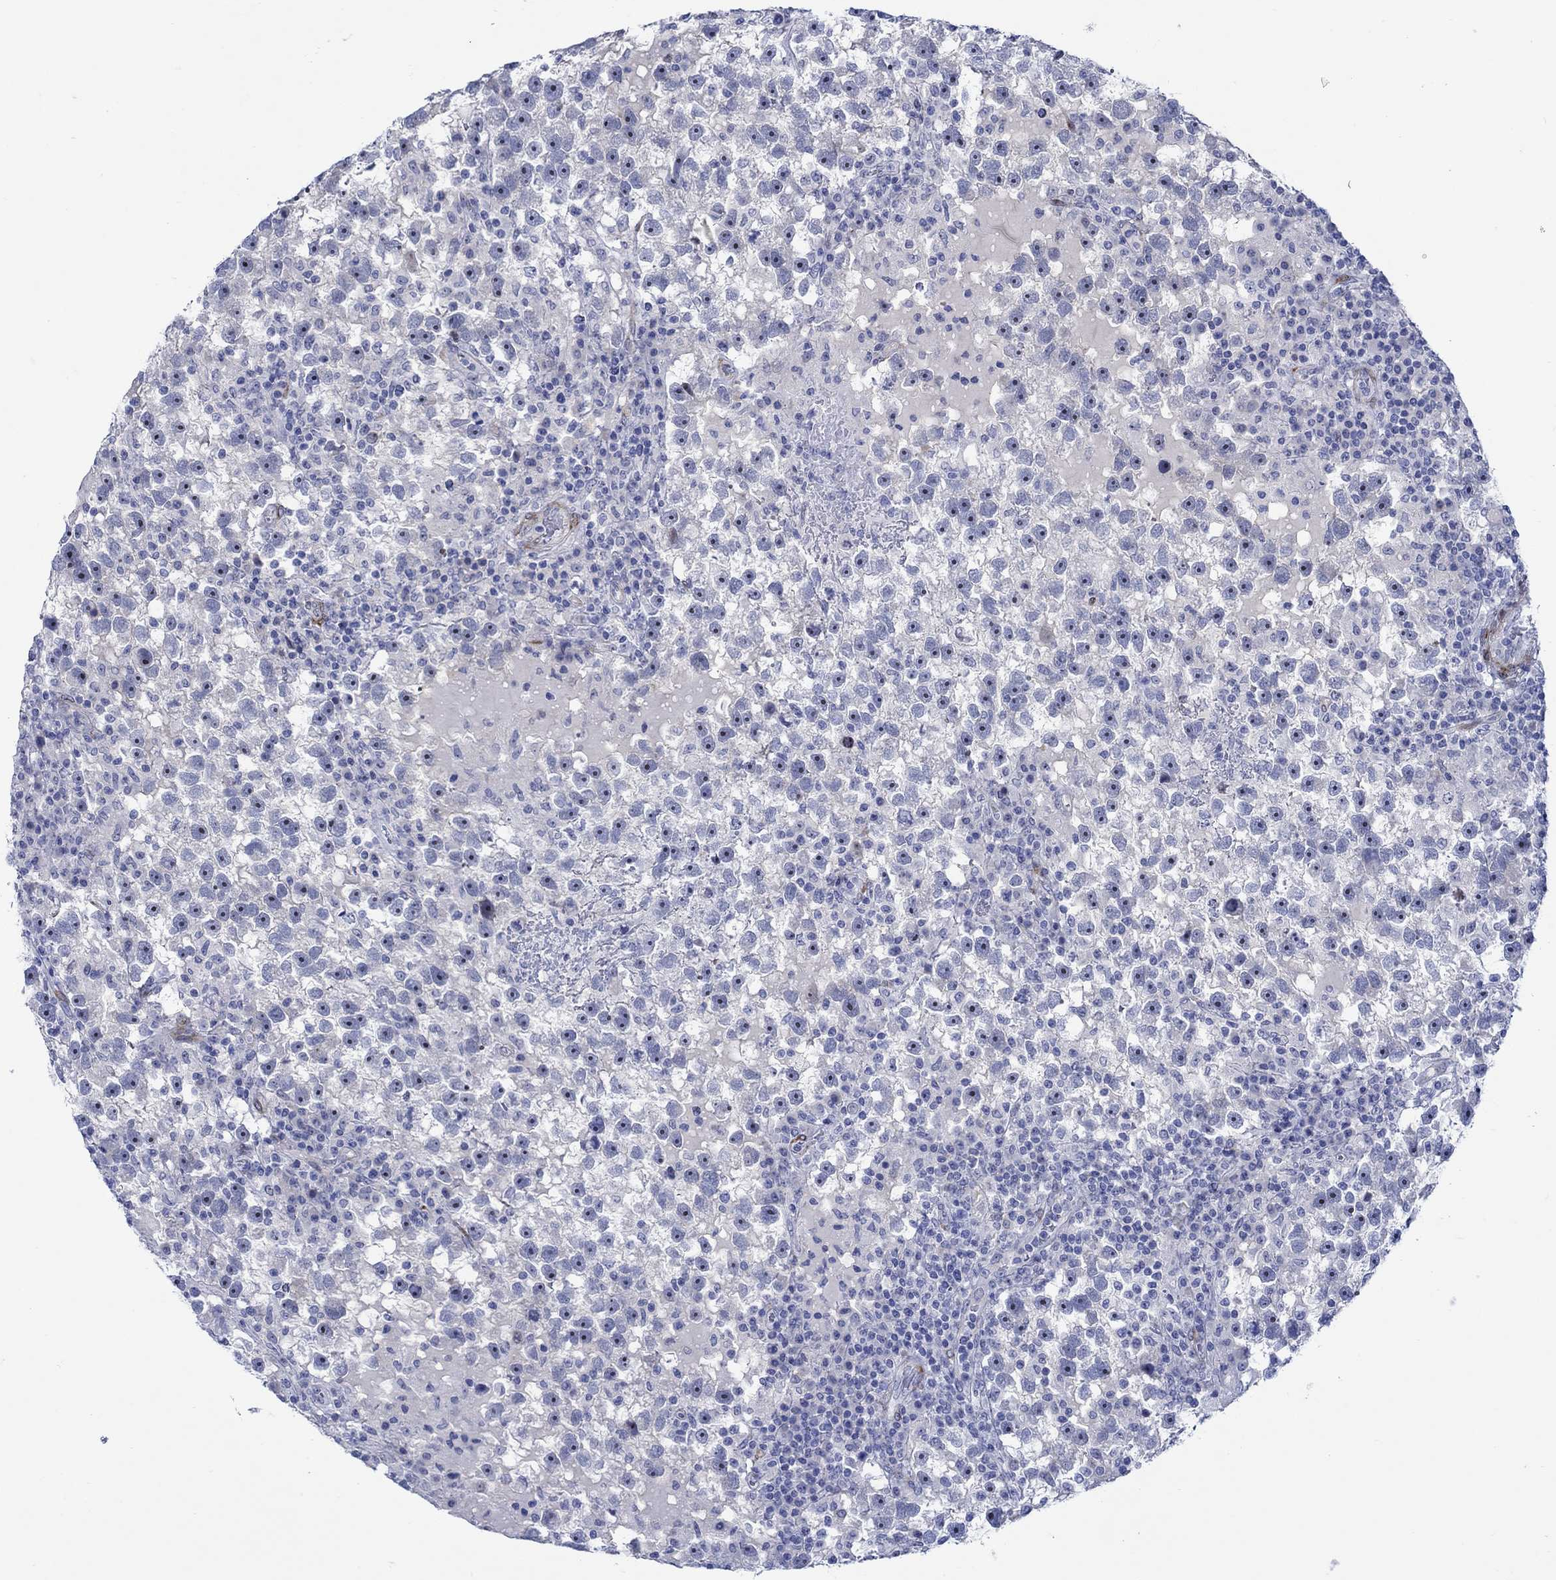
{"staining": {"intensity": "negative", "quantity": "none", "location": "none"}, "tissue": "testis cancer", "cell_type": "Tumor cells", "image_type": "cancer", "snomed": [{"axis": "morphology", "description": "Seminoma, NOS"}, {"axis": "topography", "description": "Testis"}], "caption": "Testis cancer stained for a protein using immunohistochemistry (IHC) displays no staining tumor cells.", "gene": "KSR2", "patient": {"sex": "male", "age": 47}}